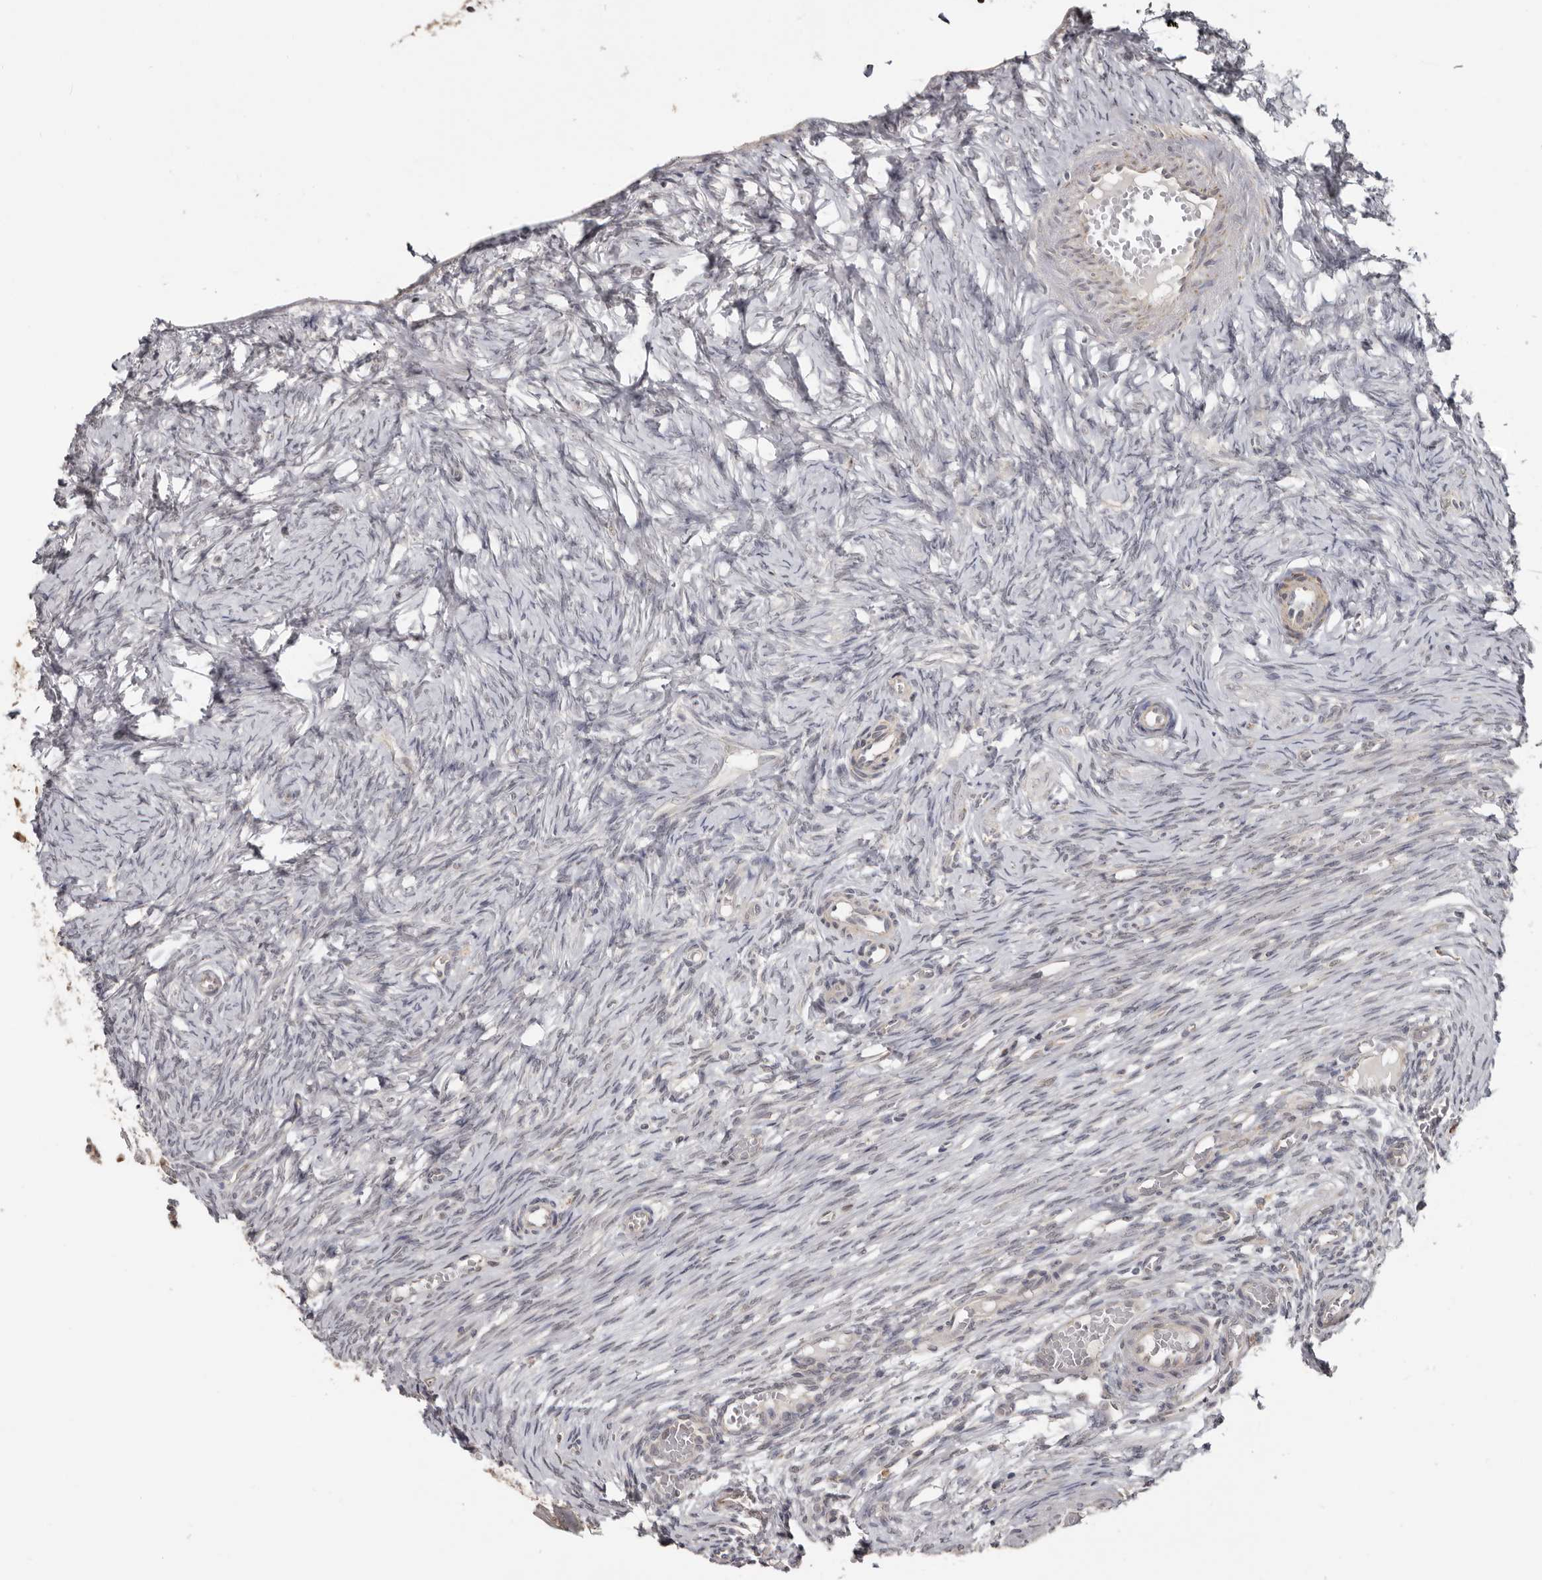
{"staining": {"intensity": "negative", "quantity": "none", "location": "none"}, "tissue": "ovary", "cell_type": "Ovarian stroma cells", "image_type": "normal", "snomed": [{"axis": "morphology", "description": "Adenocarcinoma, NOS"}, {"axis": "topography", "description": "Endometrium"}], "caption": "Ovarian stroma cells show no significant staining in normal ovary.", "gene": "BAD", "patient": {"sex": "female", "age": 32}}